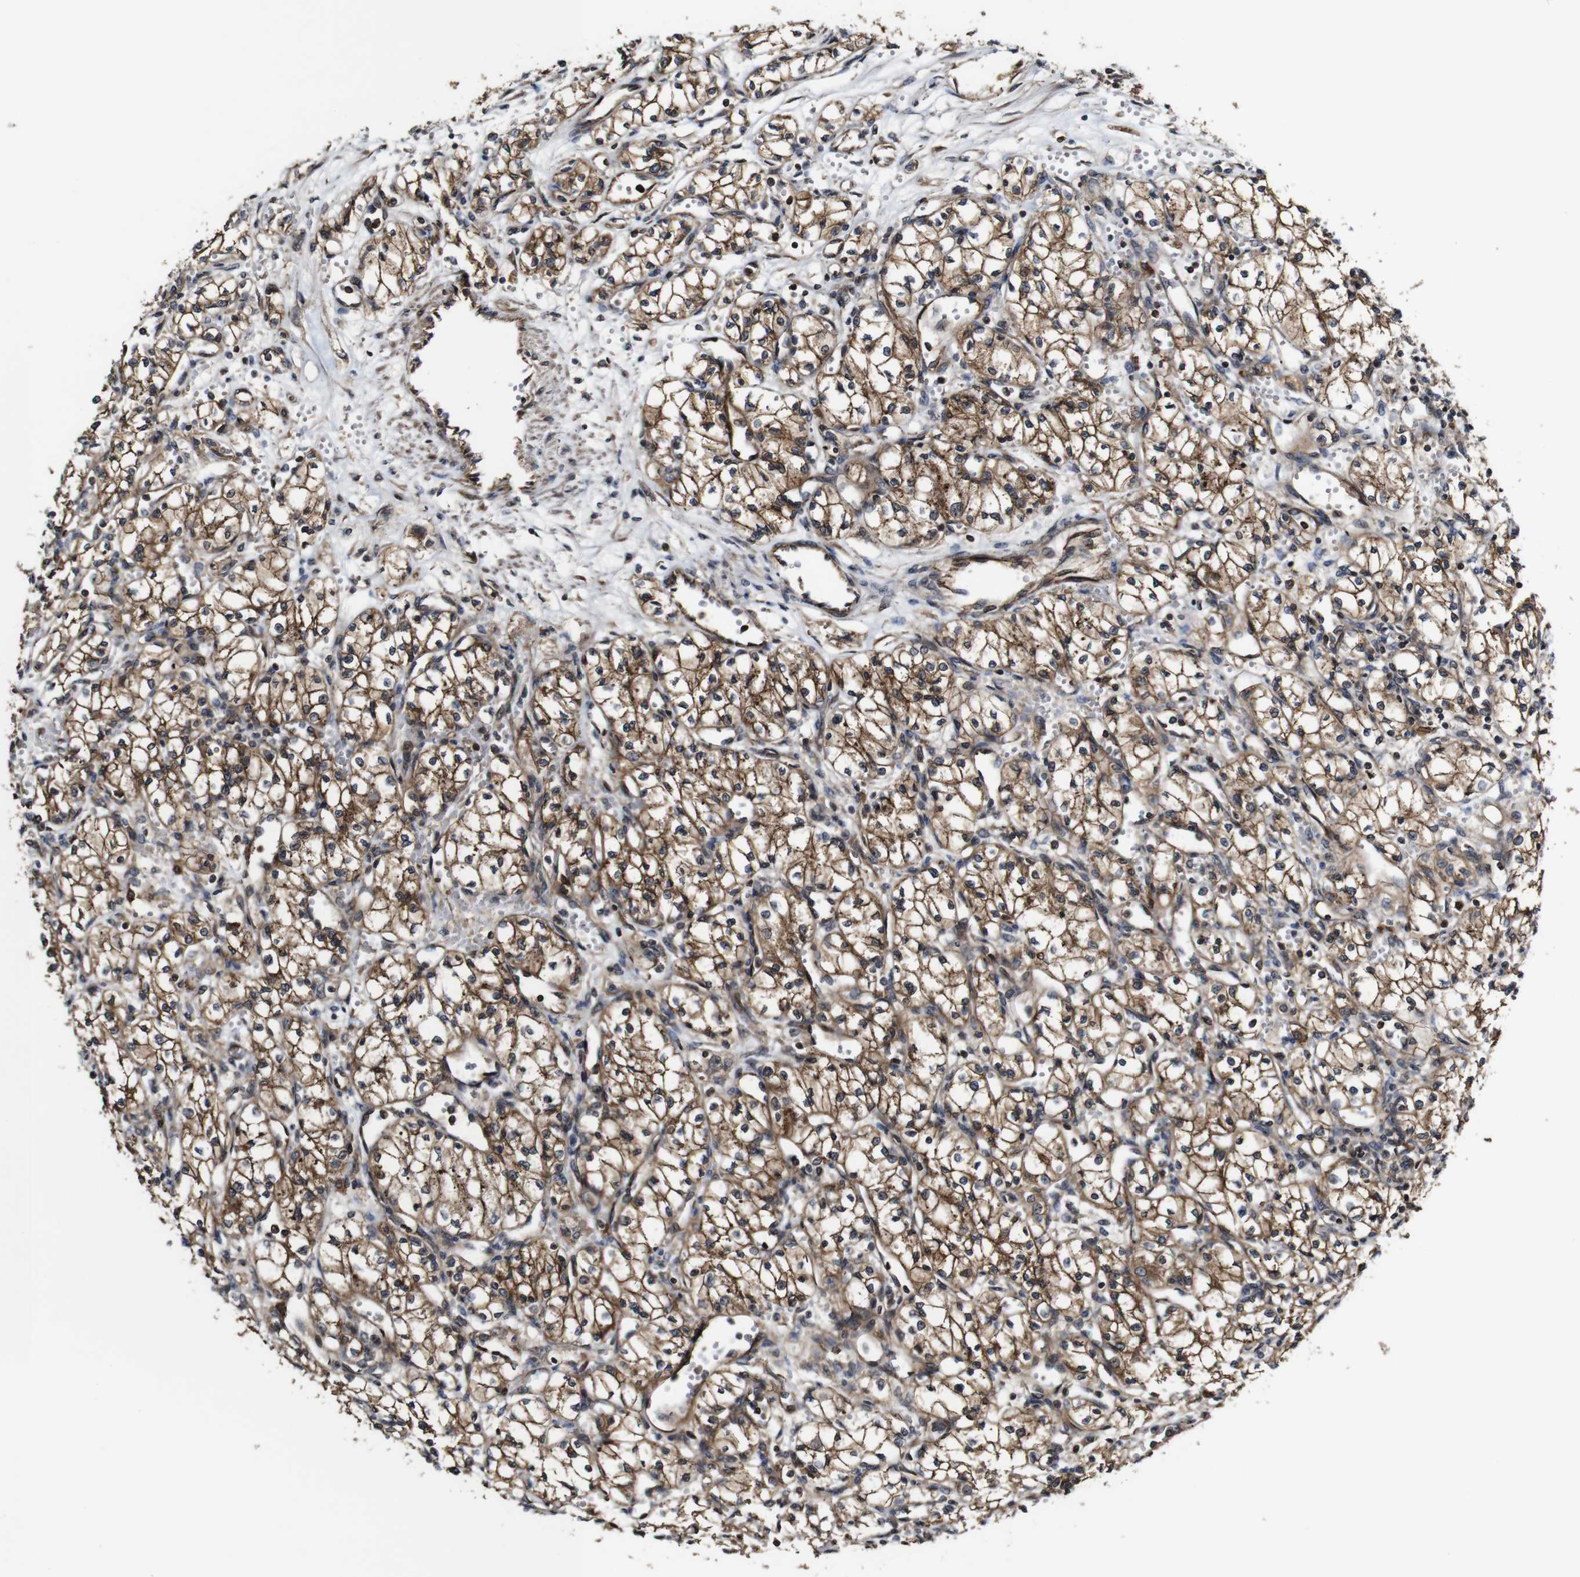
{"staining": {"intensity": "moderate", "quantity": ">75%", "location": "cytoplasmic/membranous"}, "tissue": "renal cancer", "cell_type": "Tumor cells", "image_type": "cancer", "snomed": [{"axis": "morphology", "description": "Normal tissue, NOS"}, {"axis": "morphology", "description": "Adenocarcinoma, NOS"}, {"axis": "topography", "description": "Kidney"}], "caption": "High-power microscopy captured an immunohistochemistry (IHC) micrograph of renal cancer (adenocarcinoma), revealing moderate cytoplasmic/membranous positivity in approximately >75% of tumor cells.", "gene": "TNIK", "patient": {"sex": "male", "age": 59}}